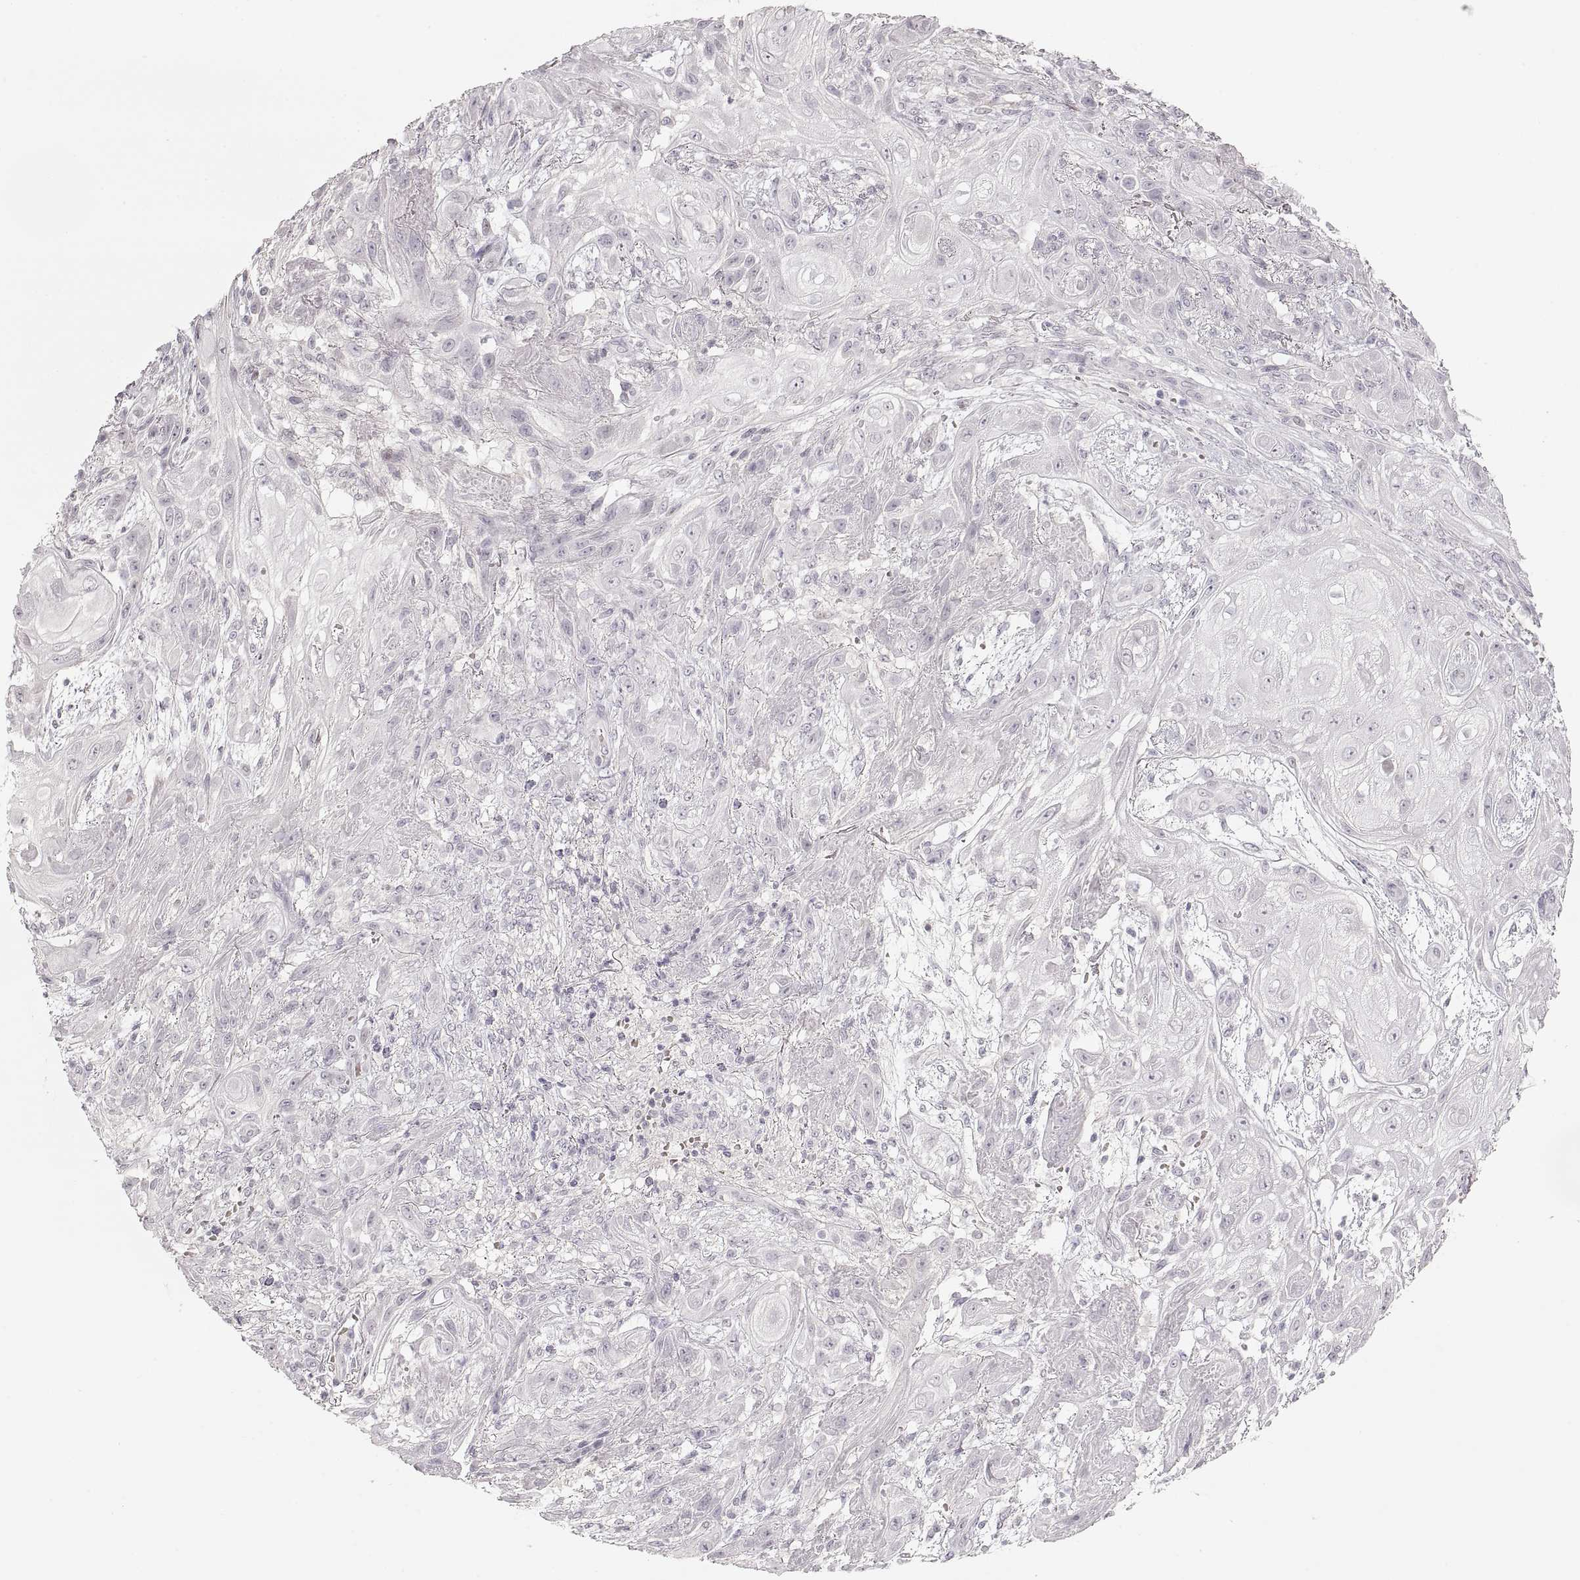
{"staining": {"intensity": "negative", "quantity": "none", "location": "none"}, "tissue": "skin cancer", "cell_type": "Tumor cells", "image_type": "cancer", "snomed": [{"axis": "morphology", "description": "Squamous cell carcinoma, NOS"}, {"axis": "topography", "description": "Skin"}], "caption": "This is an immunohistochemistry image of human squamous cell carcinoma (skin). There is no staining in tumor cells.", "gene": "PCSK2", "patient": {"sex": "male", "age": 62}}